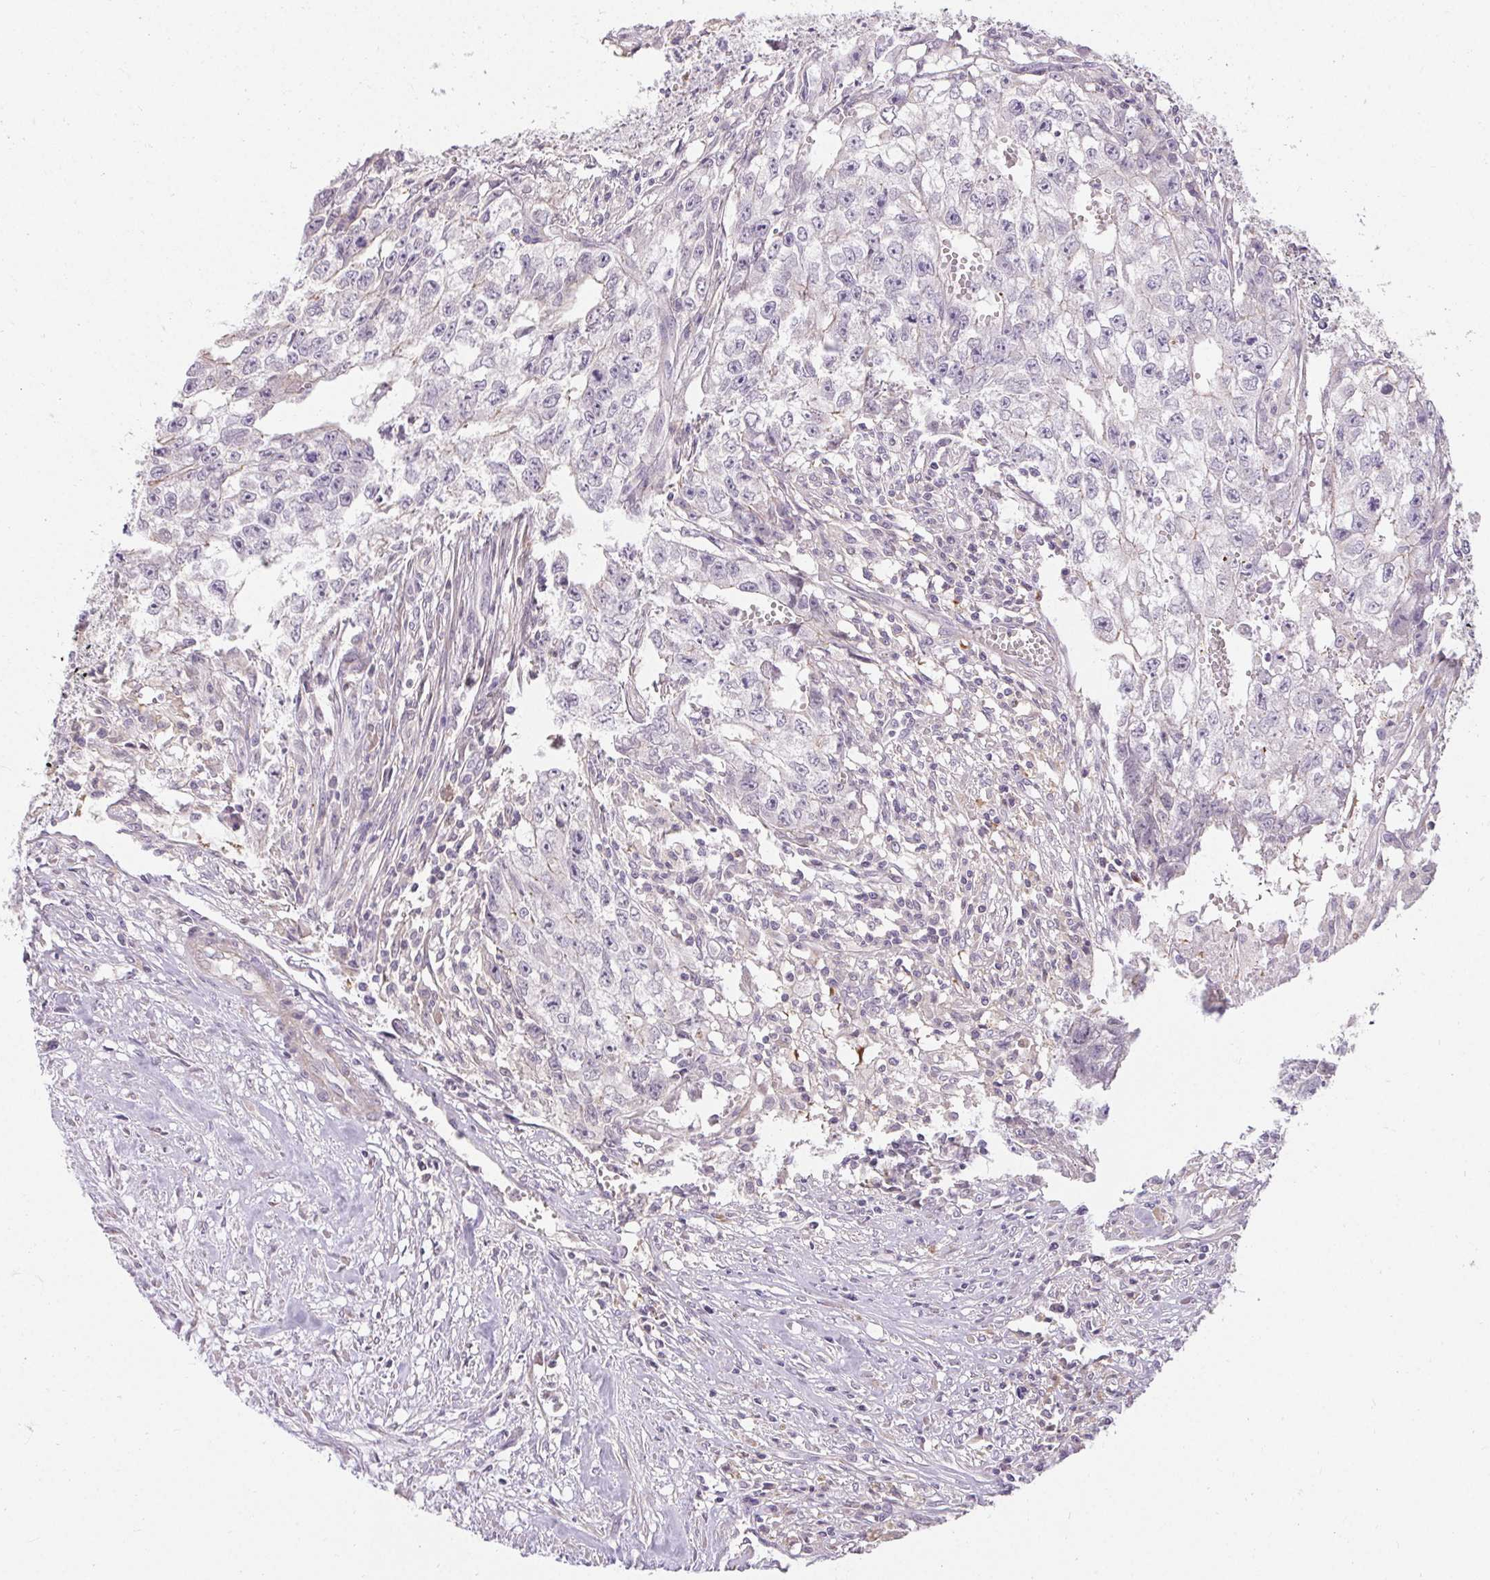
{"staining": {"intensity": "negative", "quantity": "none", "location": "none"}, "tissue": "testis cancer", "cell_type": "Tumor cells", "image_type": "cancer", "snomed": [{"axis": "morphology", "description": "Carcinoma, Embryonal, NOS"}, {"axis": "morphology", "description": "Teratoma, malignant, NOS"}, {"axis": "topography", "description": "Testis"}], "caption": "Immunohistochemical staining of human testis cancer demonstrates no significant staining in tumor cells.", "gene": "TMEM52B", "patient": {"sex": "male", "age": 24}}